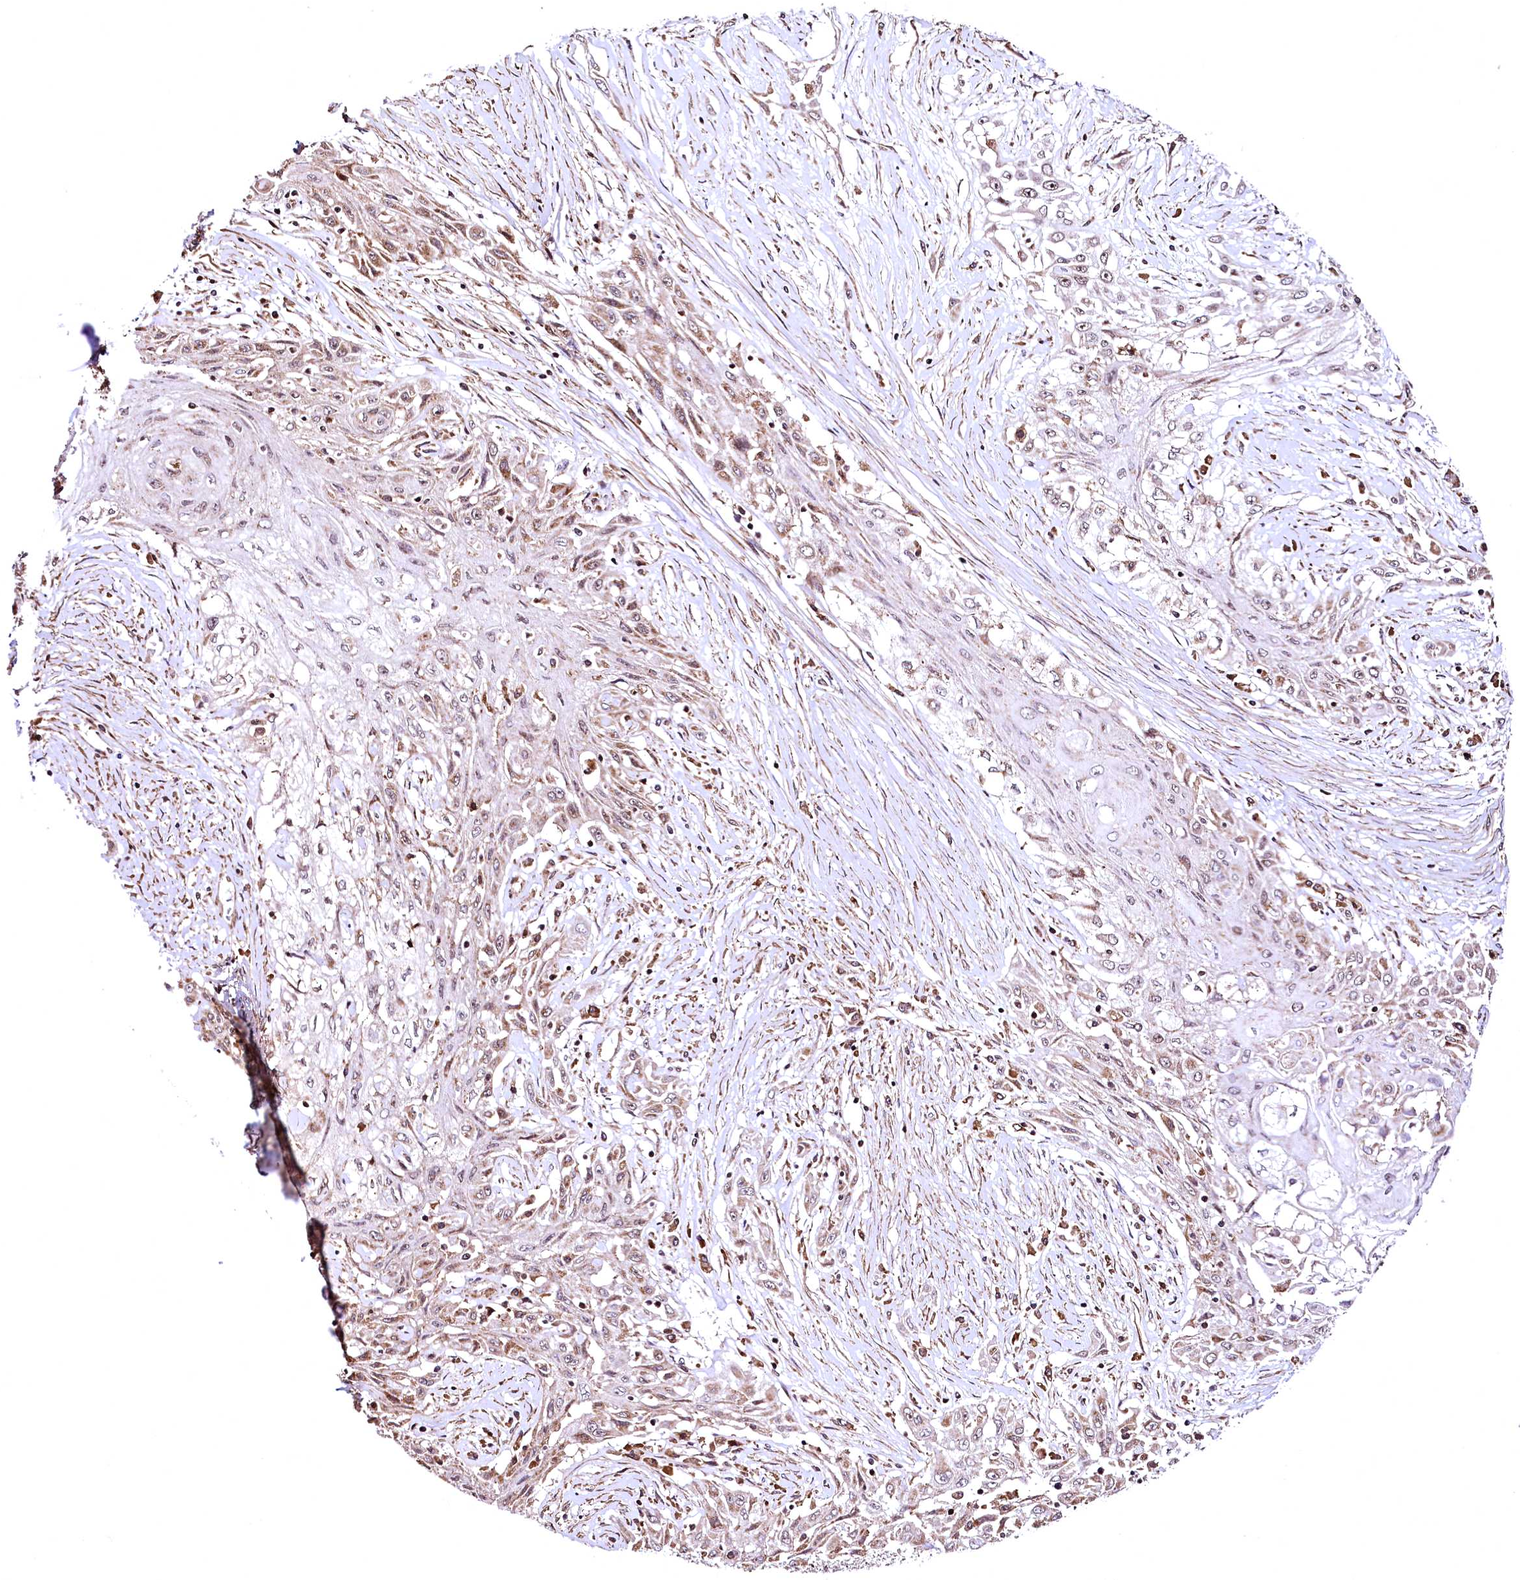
{"staining": {"intensity": "weak", "quantity": "25%-75%", "location": "cytoplasmic/membranous,nuclear"}, "tissue": "skin cancer", "cell_type": "Tumor cells", "image_type": "cancer", "snomed": [{"axis": "morphology", "description": "Squamous cell carcinoma, NOS"}, {"axis": "morphology", "description": "Squamous cell carcinoma, metastatic, NOS"}, {"axis": "topography", "description": "Skin"}, {"axis": "topography", "description": "Lymph node"}], "caption": "Protein staining exhibits weak cytoplasmic/membranous and nuclear staining in approximately 25%-75% of tumor cells in skin squamous cell carcinoma. The protein of interest is stained brown, and the nuclei are stained in blue (DAB (3,3'-diaminobenzidine) IHC with brightfield microscopy, high magnification).", "gene": "PDS5B", "patient": {"sex": "male", "age": 75}}